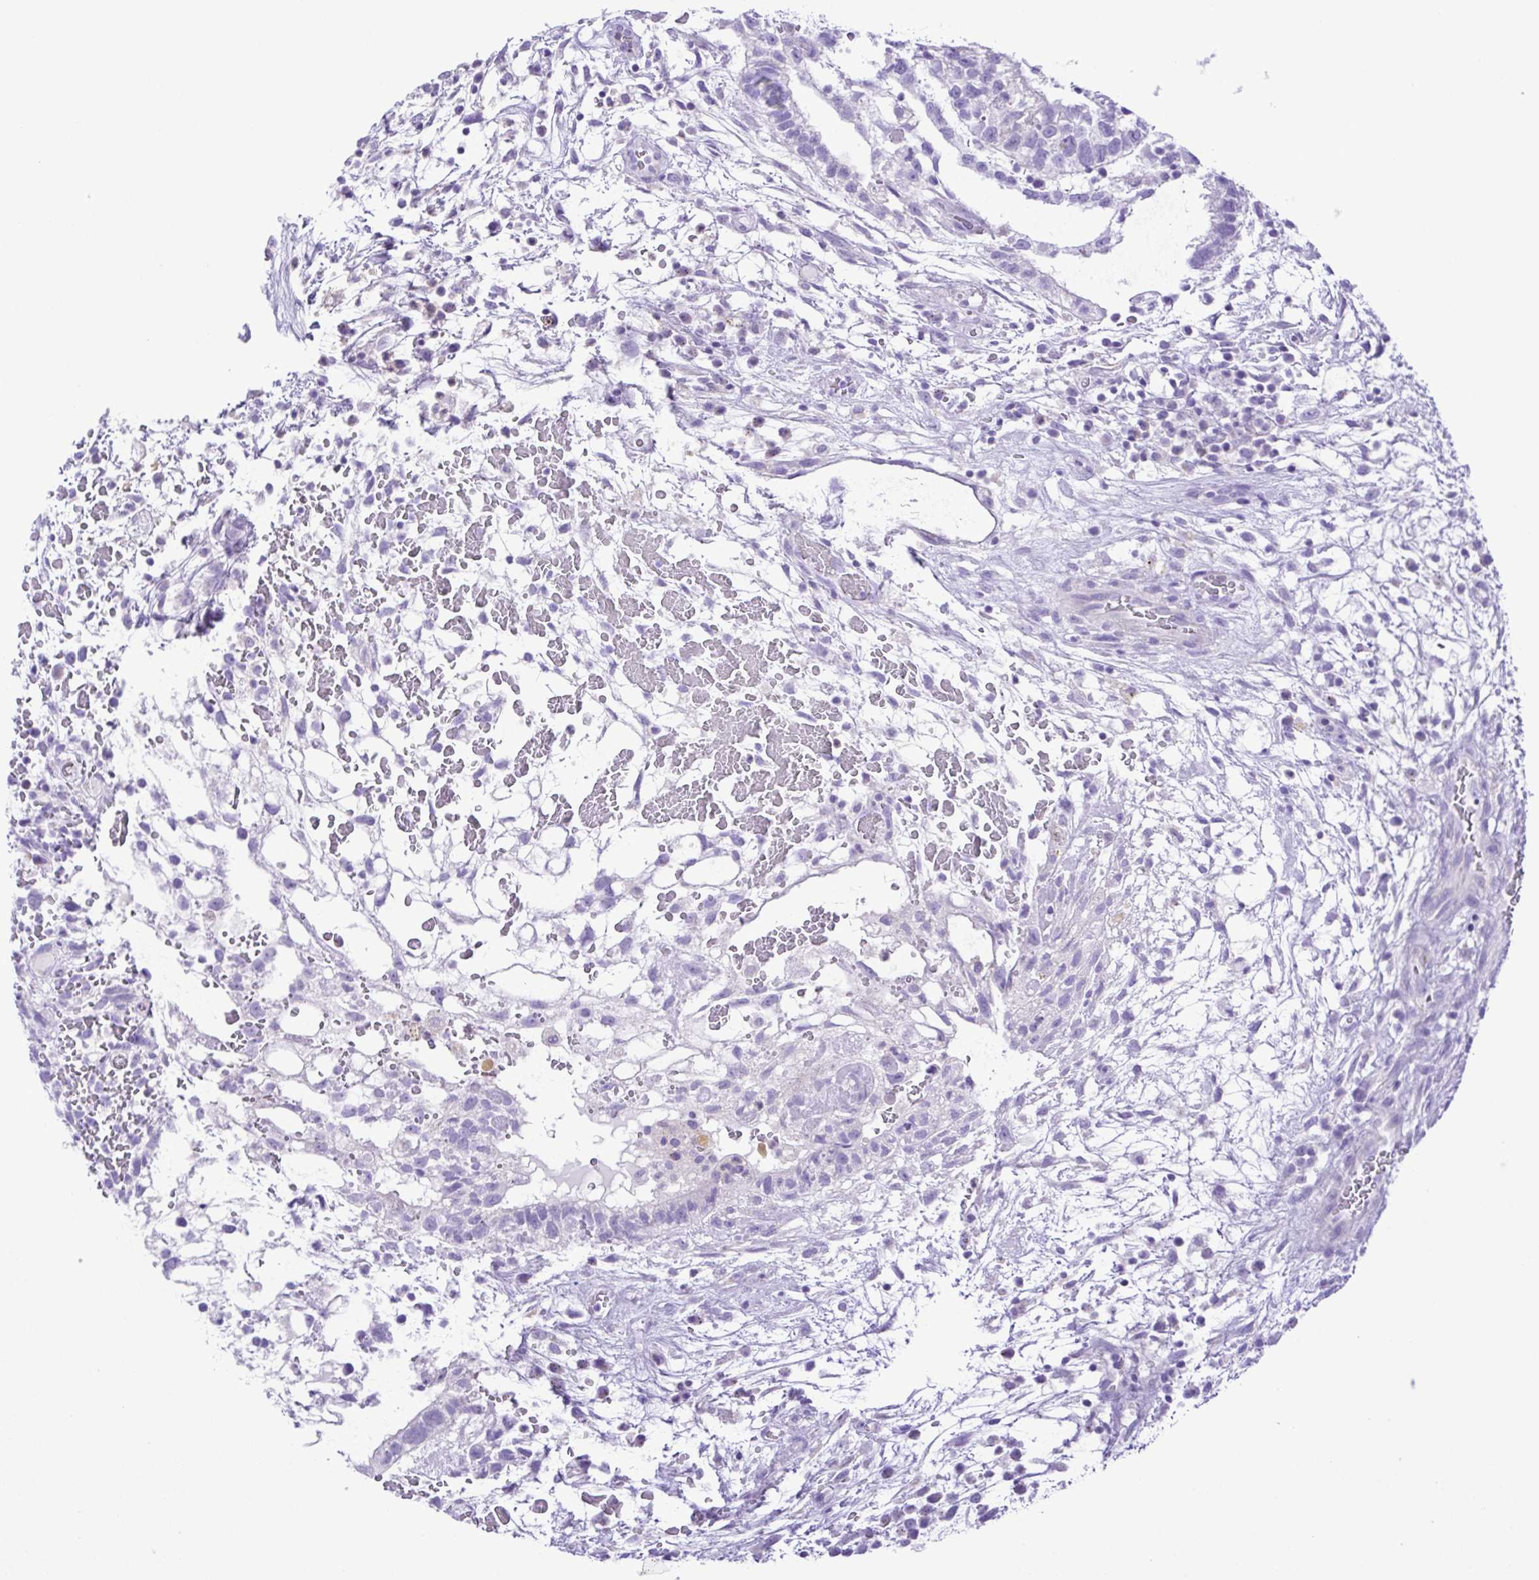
{"staining": {"intensity": "negative", "quantity": "none", "location": "none"}, "tissue": "testis cancer", "cell_type": "Tumor cells", "image_type": "cancer", "snomed": [{"axis": "morphology", "description": "Normal tissue, NOS"}, {"axis": "morphology", "description": "Carcinoma, Embryonal, NOS"}, {"axis": "topography", "description": "Testis"}], "caption": "A high-resolution micrograph shows immunohistochemistry staining of testis cancer (embryonal carcinoma), which exhibits no significant expression in tumor cells.", "gene": "SYT1", "patient": {"sex": "male", "age": 32}}